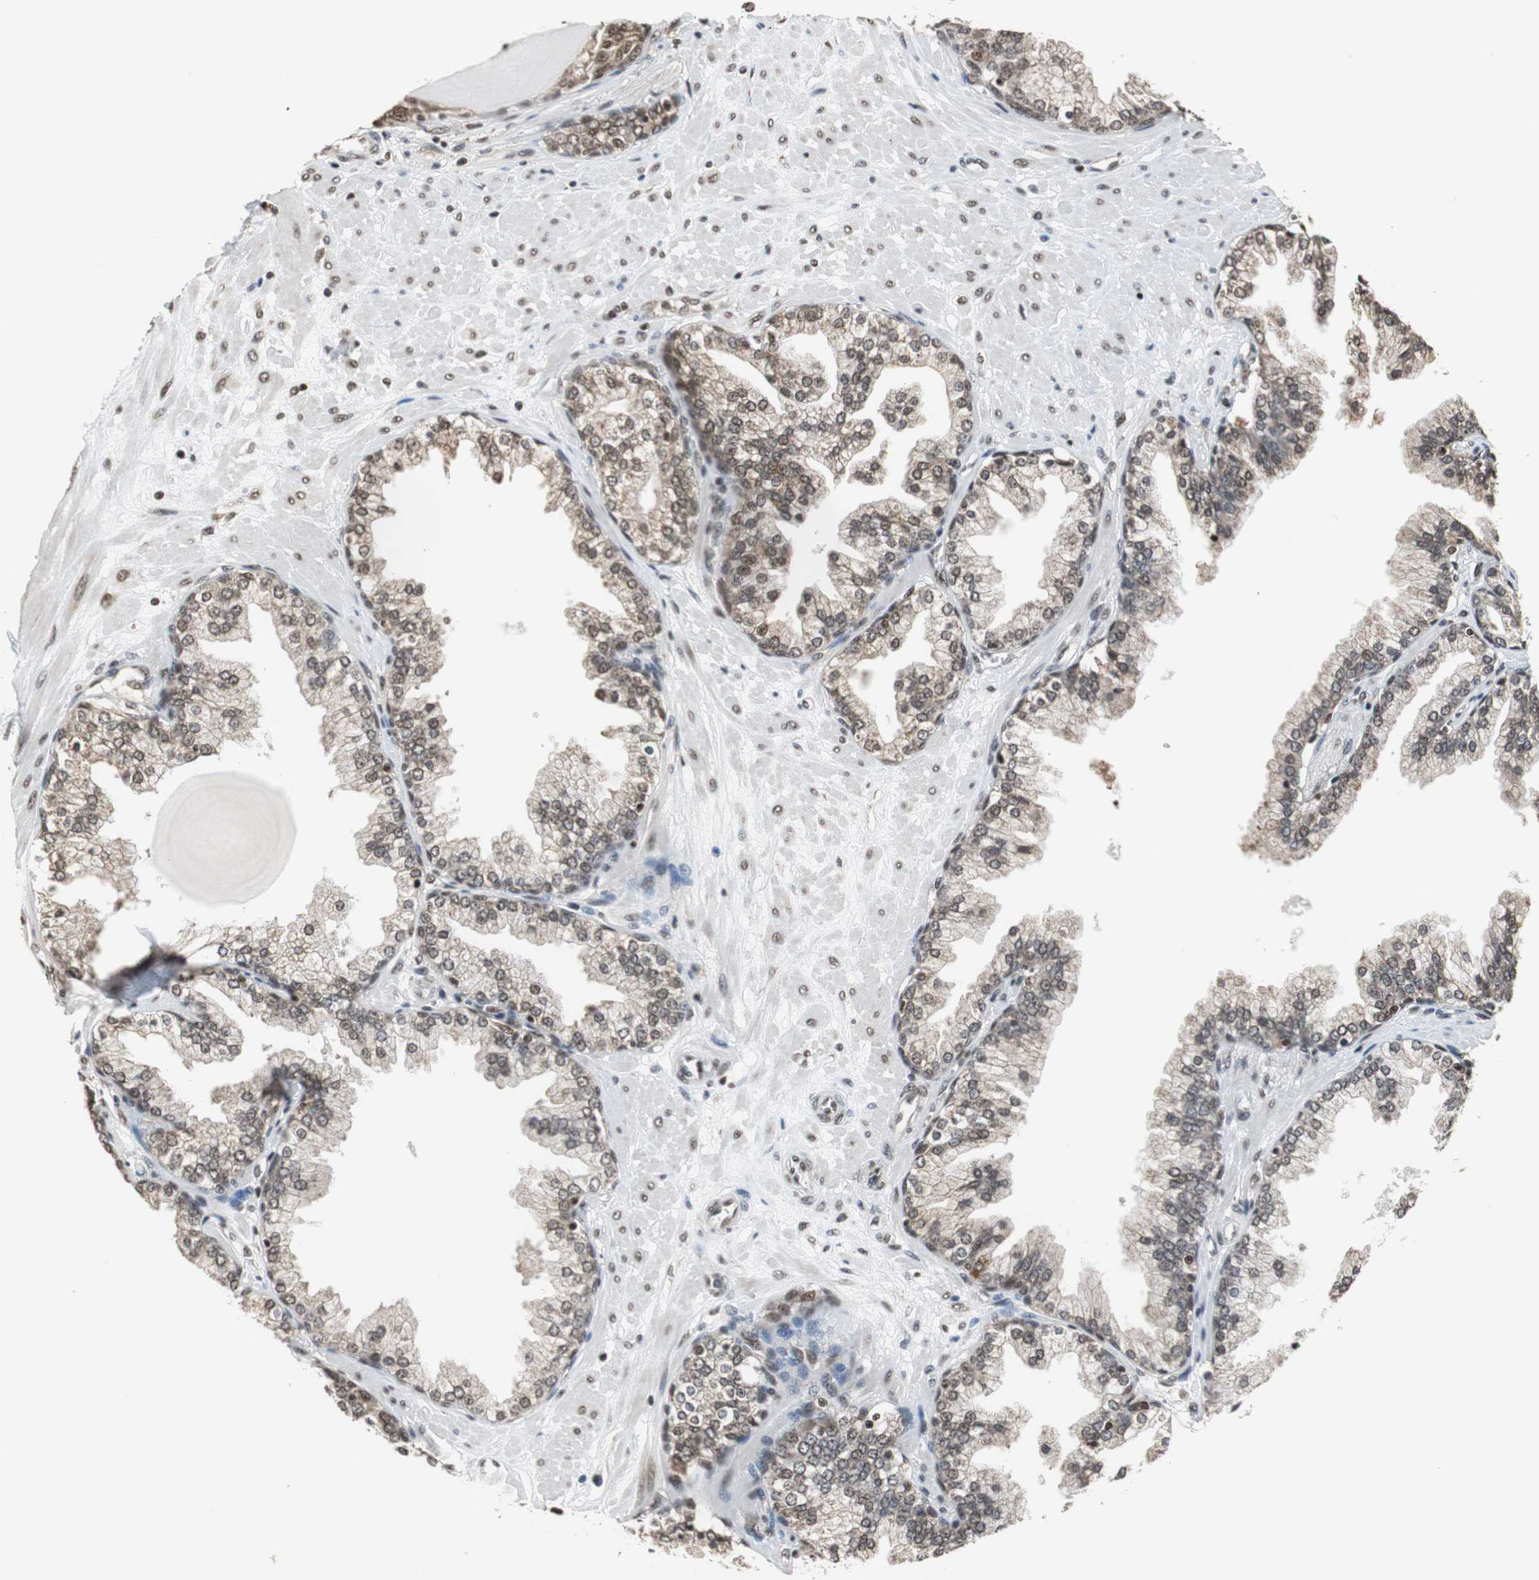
{"staining": {"intensity": "moderate", "quantity": ">75%", "location": "cytoplasmic/membranous,nuclear"}, "tissue": "prostate", "cell_type": "Glandular cells", "image_type": "normal", "snomed": [{"axis": "morphology", "description": "Normal tissue, NOS"}, {"axis": "topography", "description": "Prostate"}], "caption": "Immunohistochemical staining of unremarkable prostate demonstrates >75% levels of moderate cytoplasmic/membranous,nuclear protein positivity in approximately >75% of glandular cells. The staining is performed using DAB (3,3'-diaminobenzidine) brown chromogen to label protein expression. The nuclei are counter-stained blue using hematoxylin.", "gene": "REST", "patient": {"sex": "male", "age": 51}}